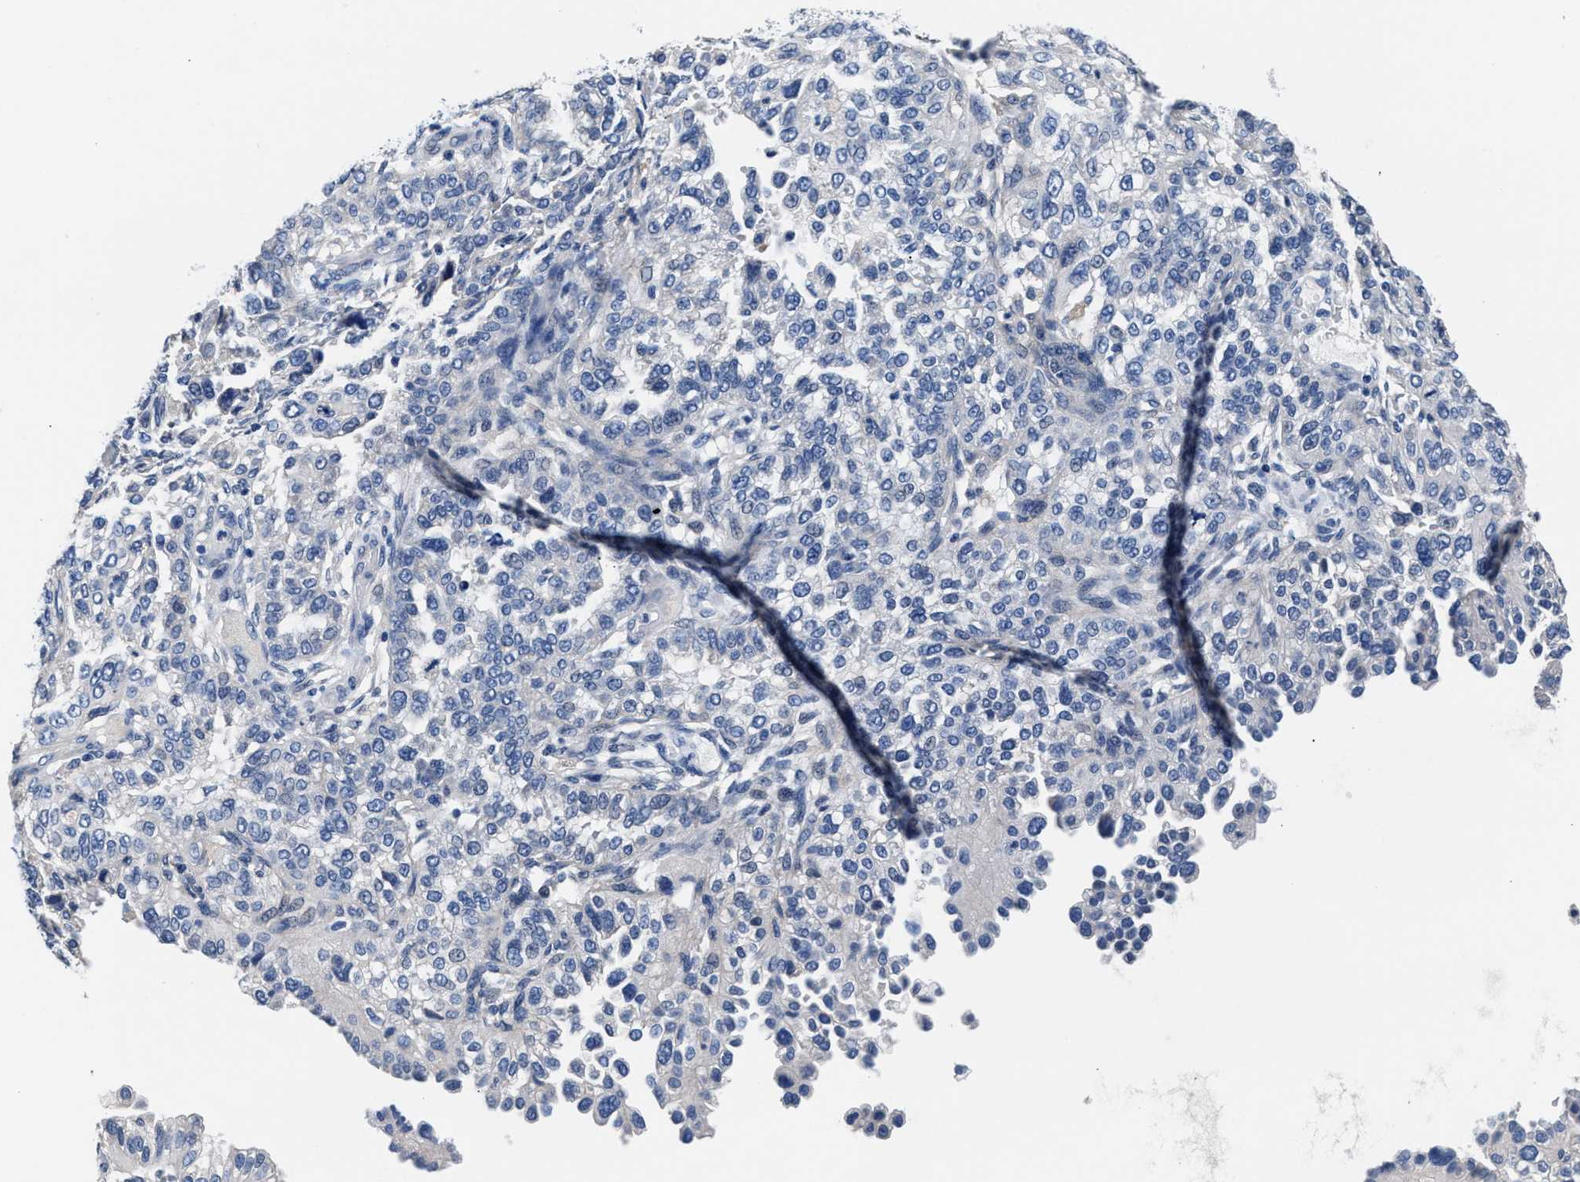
{"staining": {"intensity": "negative", "quantity": "none", "location": "none"}, "tissue": "endometrial cancer", "cell_type": "Tumor cells", "image_type": "cancer", "snomed": [{"axis": "morphology", "description": "Adenocarcinoma, NOS"}, {"axis": "topography", "description": "Endometrium"}], "caption": "High magnification brightfield microscopy of endometrial cancer (adenocarcinoma) stained with DAB (brown) and counterstained with hematoxylin (blue): tumor cells show no significant positivity.", "gene": "GSTM1", "patient": {"sex": "female", "age": 85}}